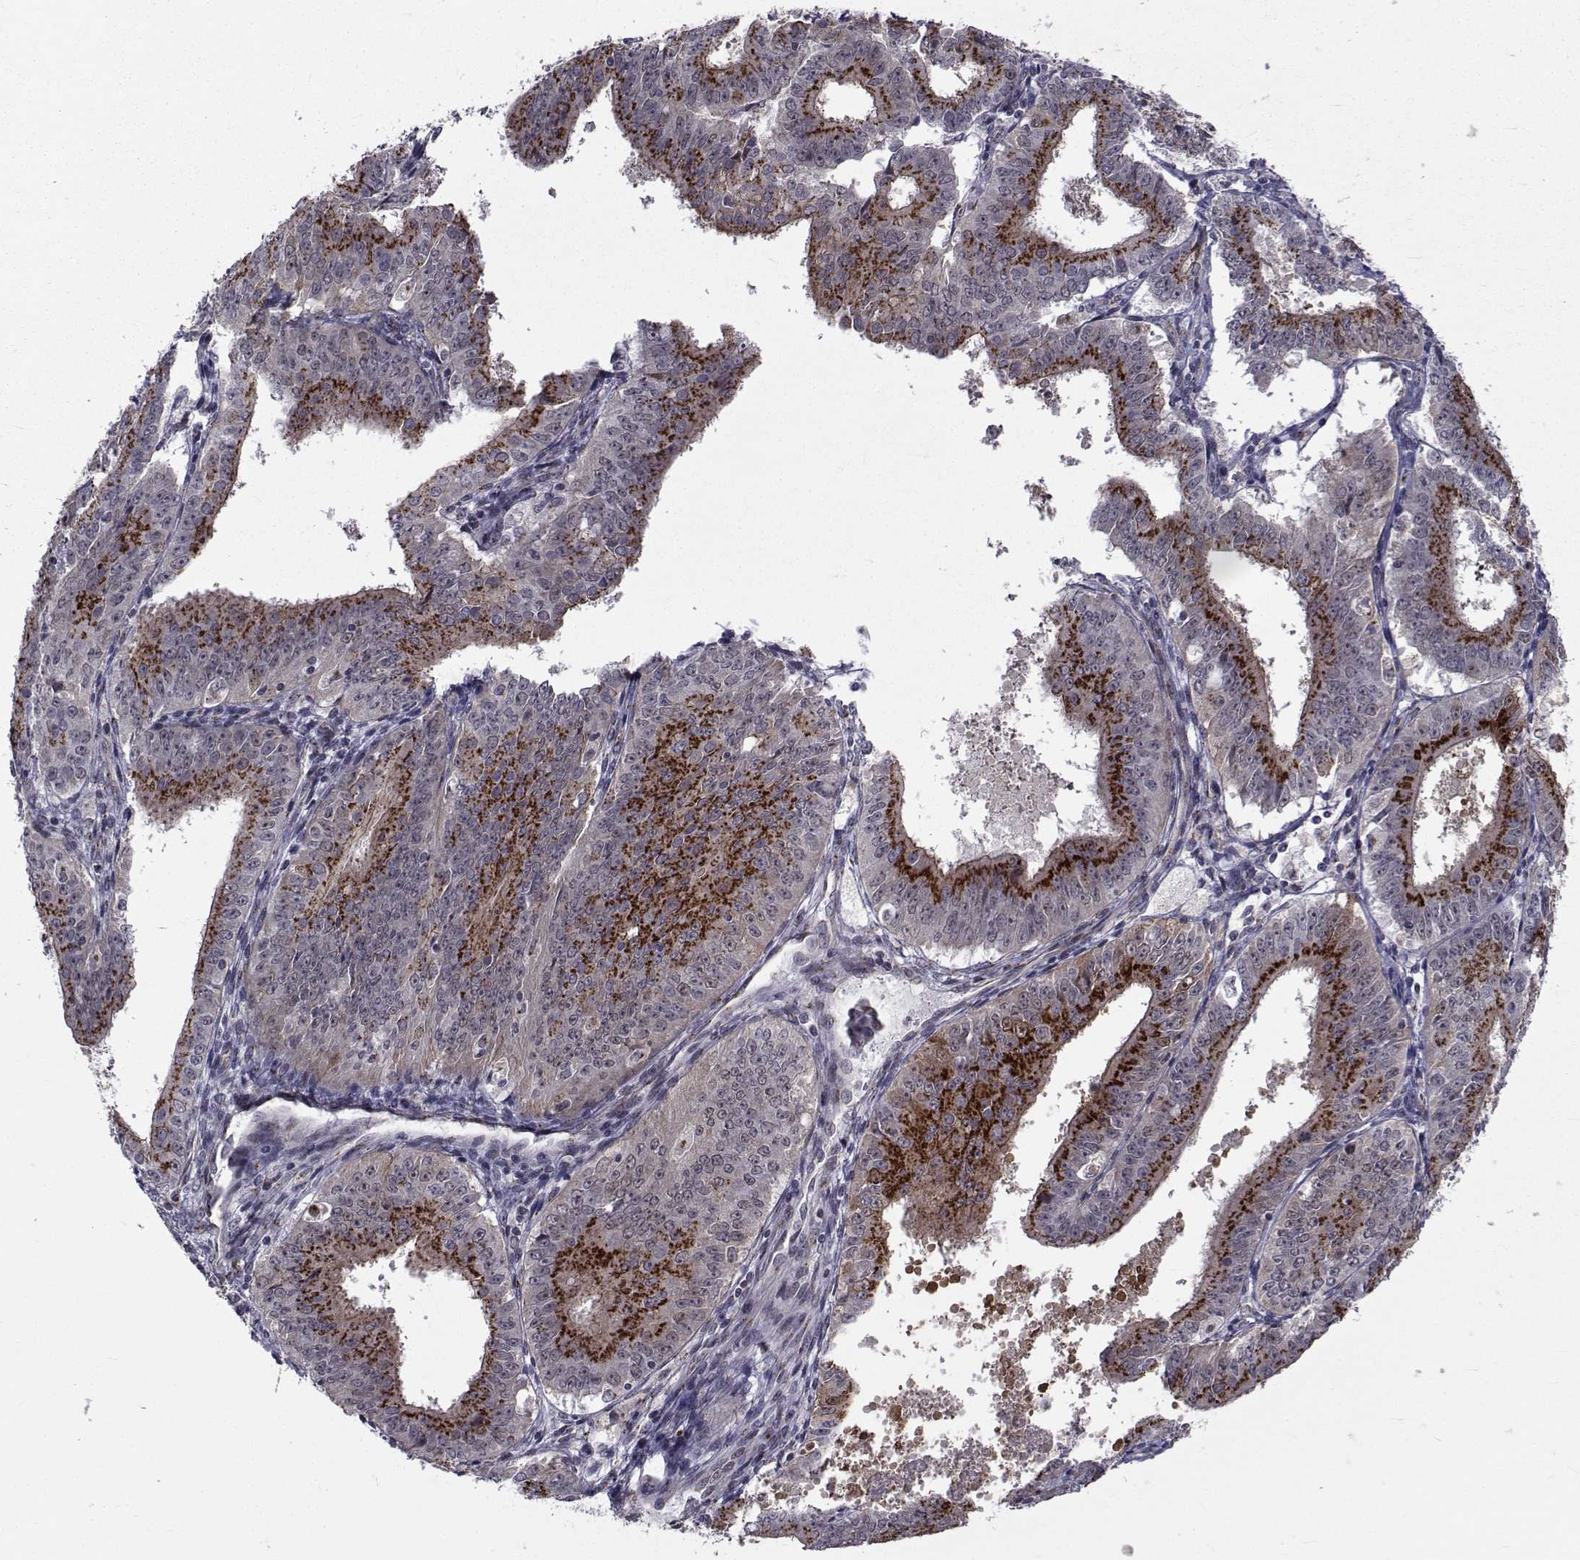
{"staining": {"intensity": "strong", "quantity": "25%-75%", "location": "cytoplasmic/membranous"}, "tissue": "ovarian cancer", "cell_type": "Tumor cells", "image_type": "cancer", "snomed": [{"axis": "morphology", "description": "Carcinoma, endometroid"}, {"axis": "topography", "description": "Ovary"}], "caption": "IHC of human endometroid carcinoma (ovarian) demonstrates high levels of strong cytoplasmic/membranous expression in about 25%-75% of tumor cells. Immunohistochemistry (ihc) stains the protein in brown and the nuclei are stained blue.", "gene": "ATP6V1C2", "patient": {"sex": "female", "age": 42}}